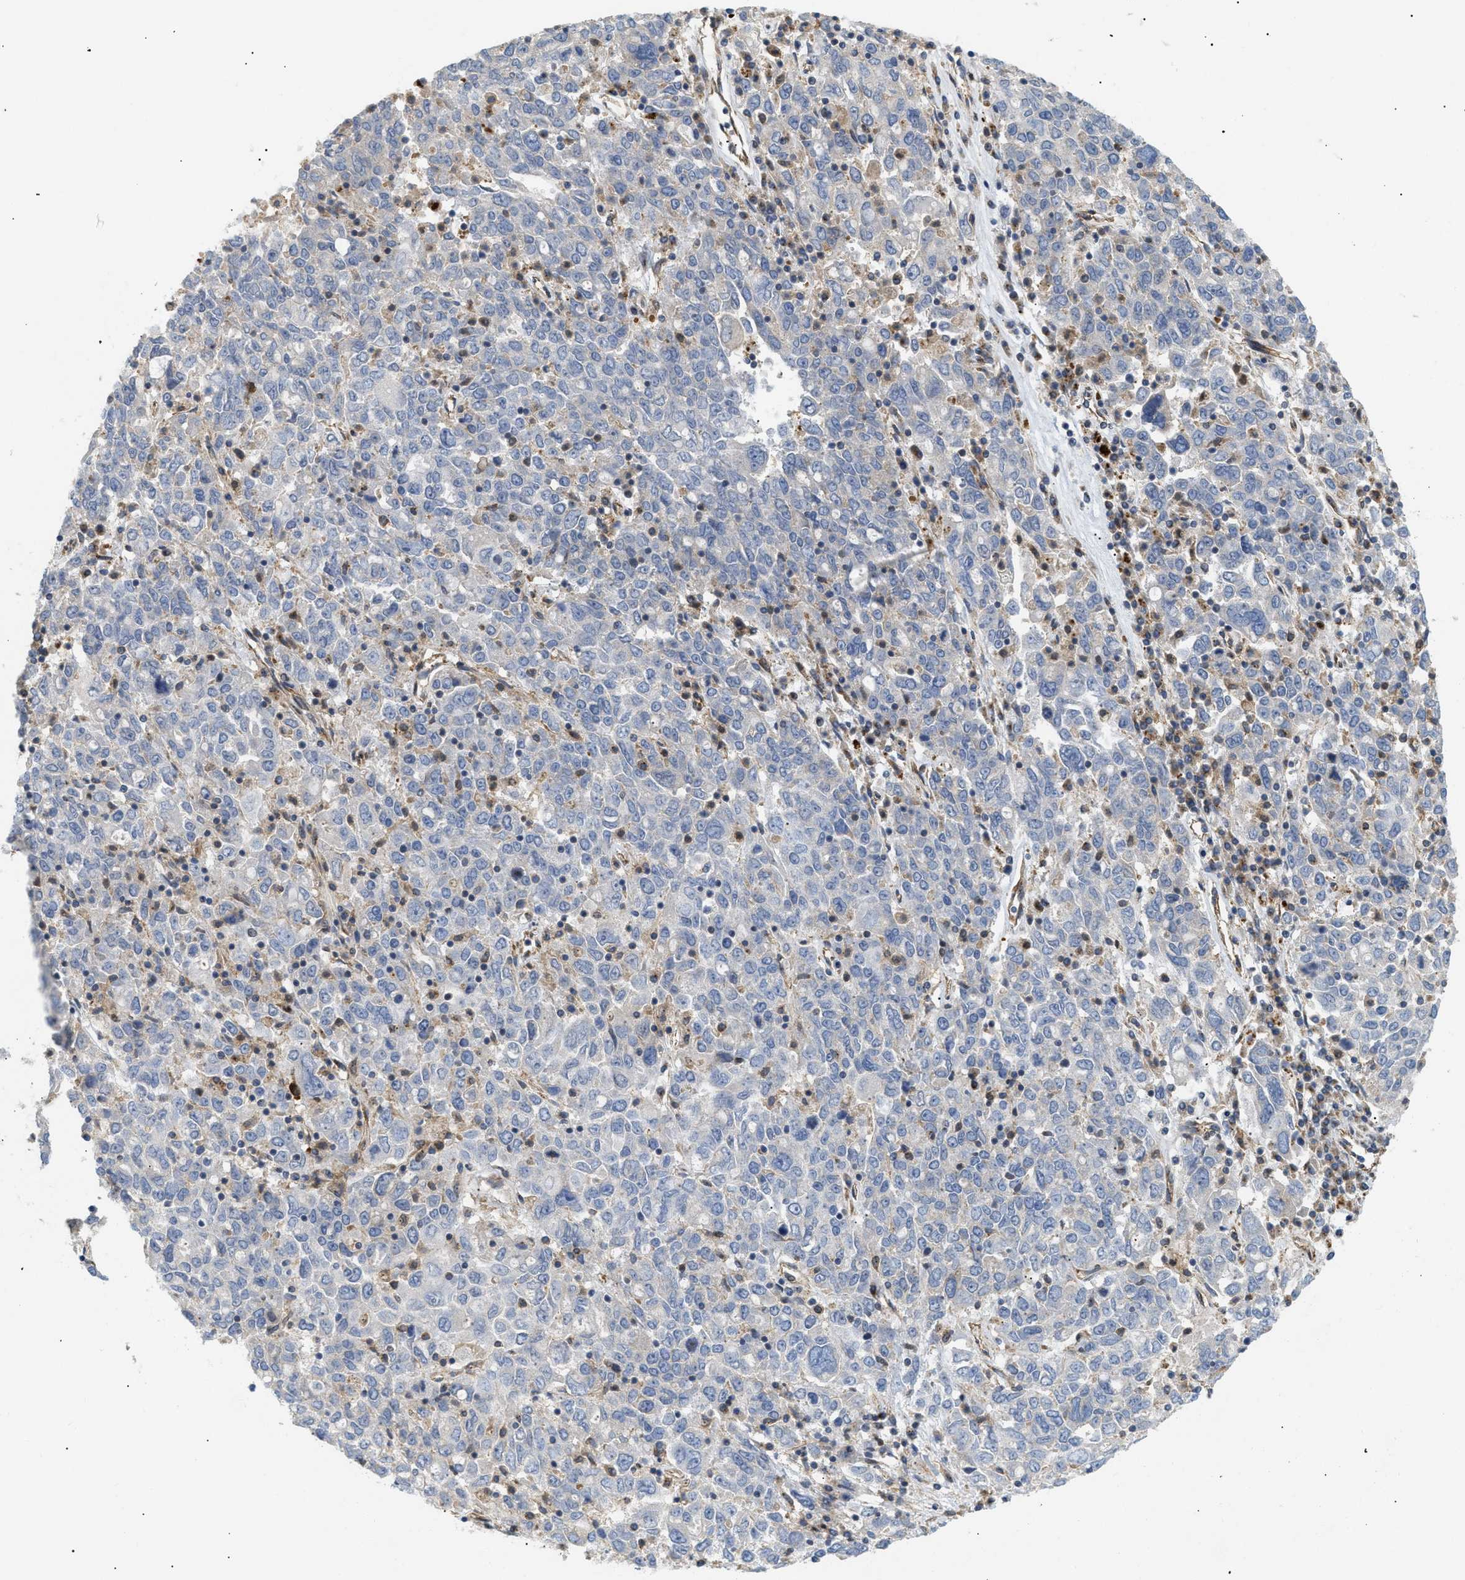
{"staining": {"intensity": "negative", "quantity": "none", "location": "none"}, "tissue": "ovarian cancer", "cell_type": "Tumor cells", "image_type": "cancer", "snomed": [{"axis": "morphology", "description": "Carcinoma, endometroid"}, {"axis": "topography", "description": "Ovary"}], "caption": "High magnification brightfield microscopy of ovarian endometroid carcinoma stained with DAB (3,3'-diaminobenzidine) (brown) and counterstained with hematoxylin (blue): tumor cells show no significant positivity.", "gene": "DCTN4", "patient": {"sex": "female", "age": 62}}